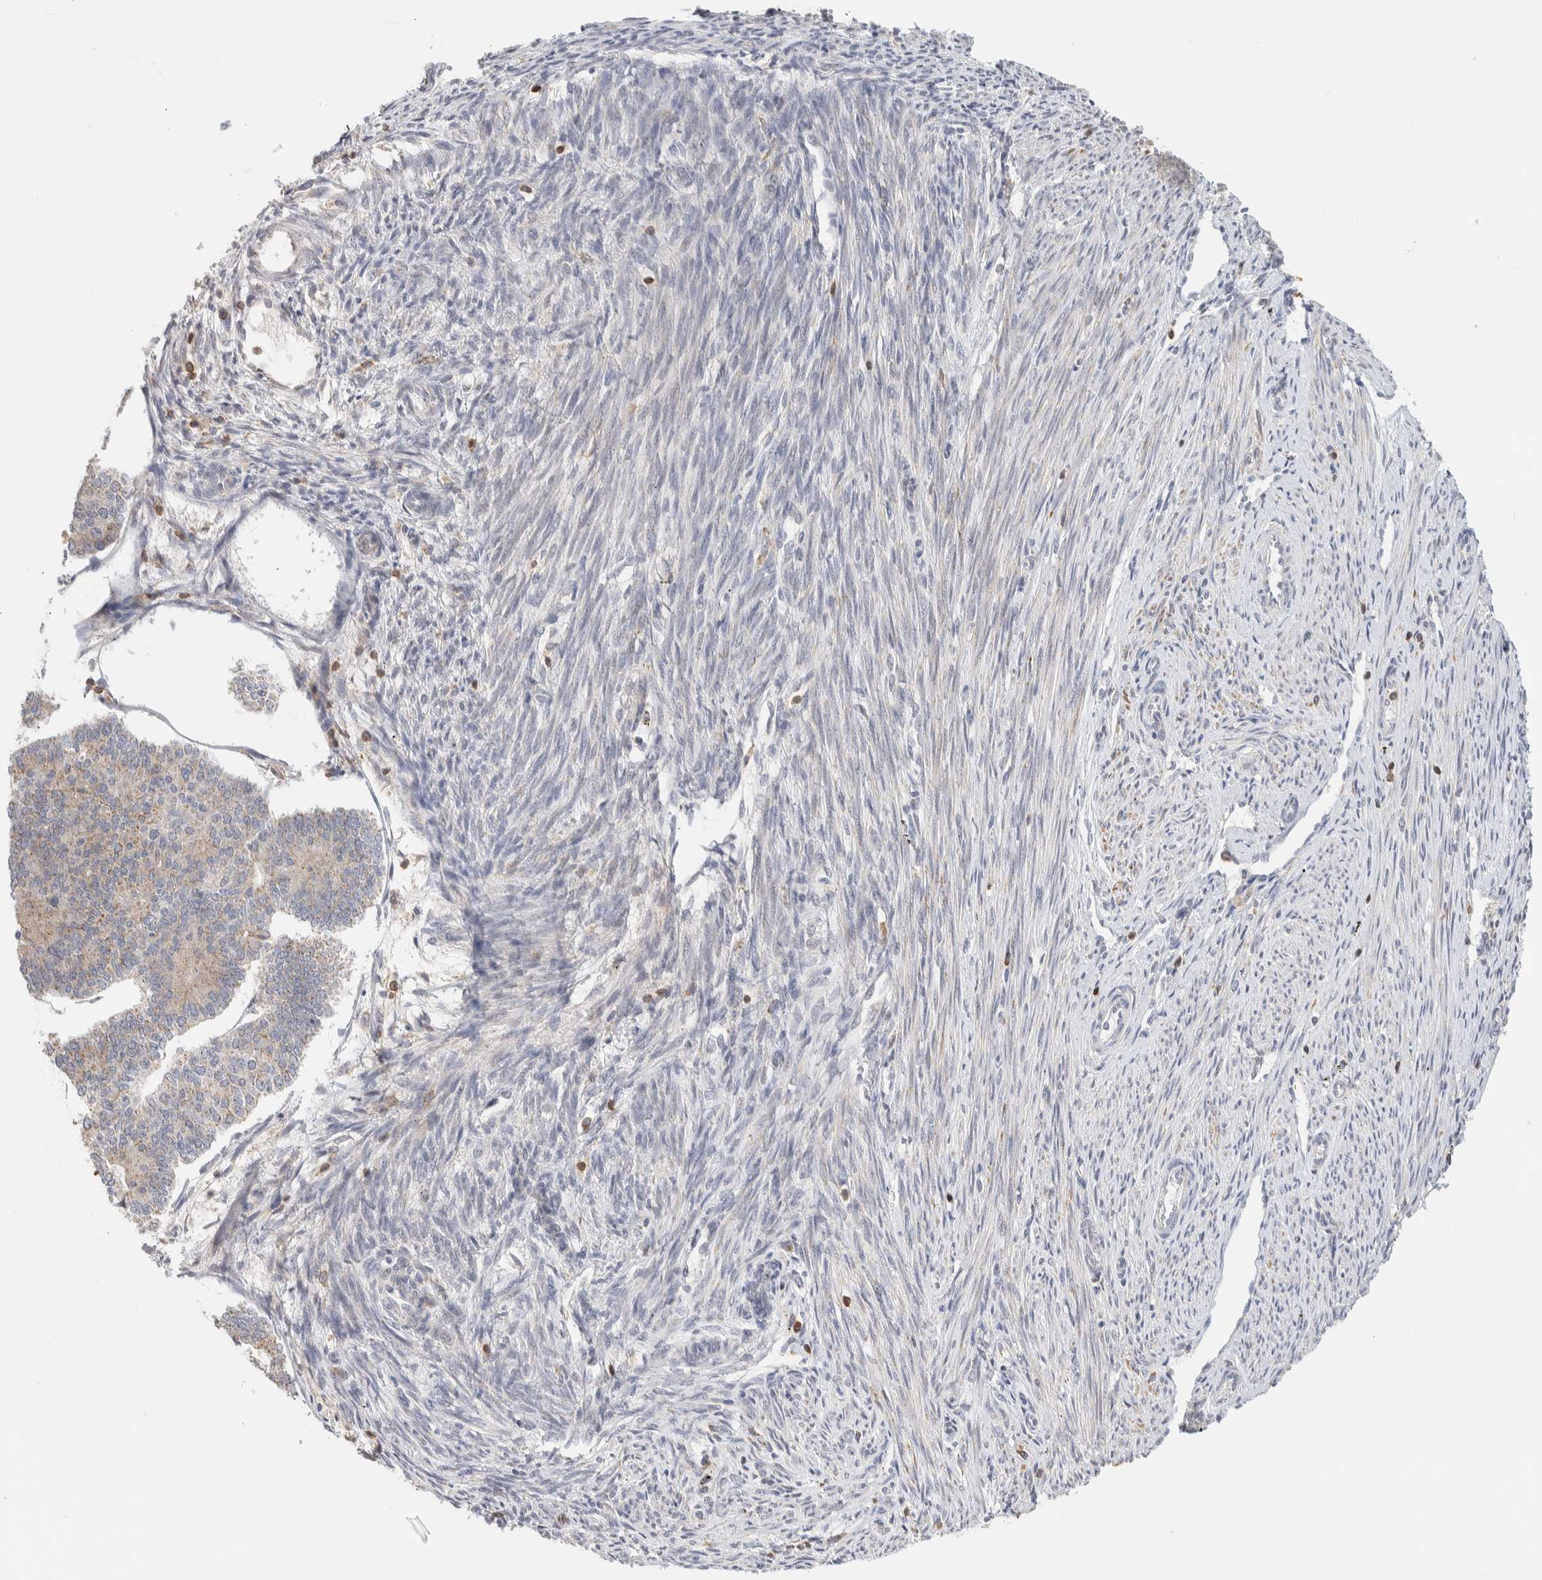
{"staining": {"intensity": "weak", "quantity": "<25%", "location": "cytoplasmic/membranous"}, "tissue": "endometrial cancer", "cell_type": "Tumor cells", "image_type": "cancer", "snomed": [{"axis": "morphology", "description": "Adenocarcinoma, NOS"}, {"axis": "topography", "description": "Endometrium"}], "caption": "Human endometrial adenocarcinoma stained for a protein using IHC demonstrates no positivity in tumor cells.", "gene": "RUNDC1", "patient": {"sex": "female", "age": 70}}